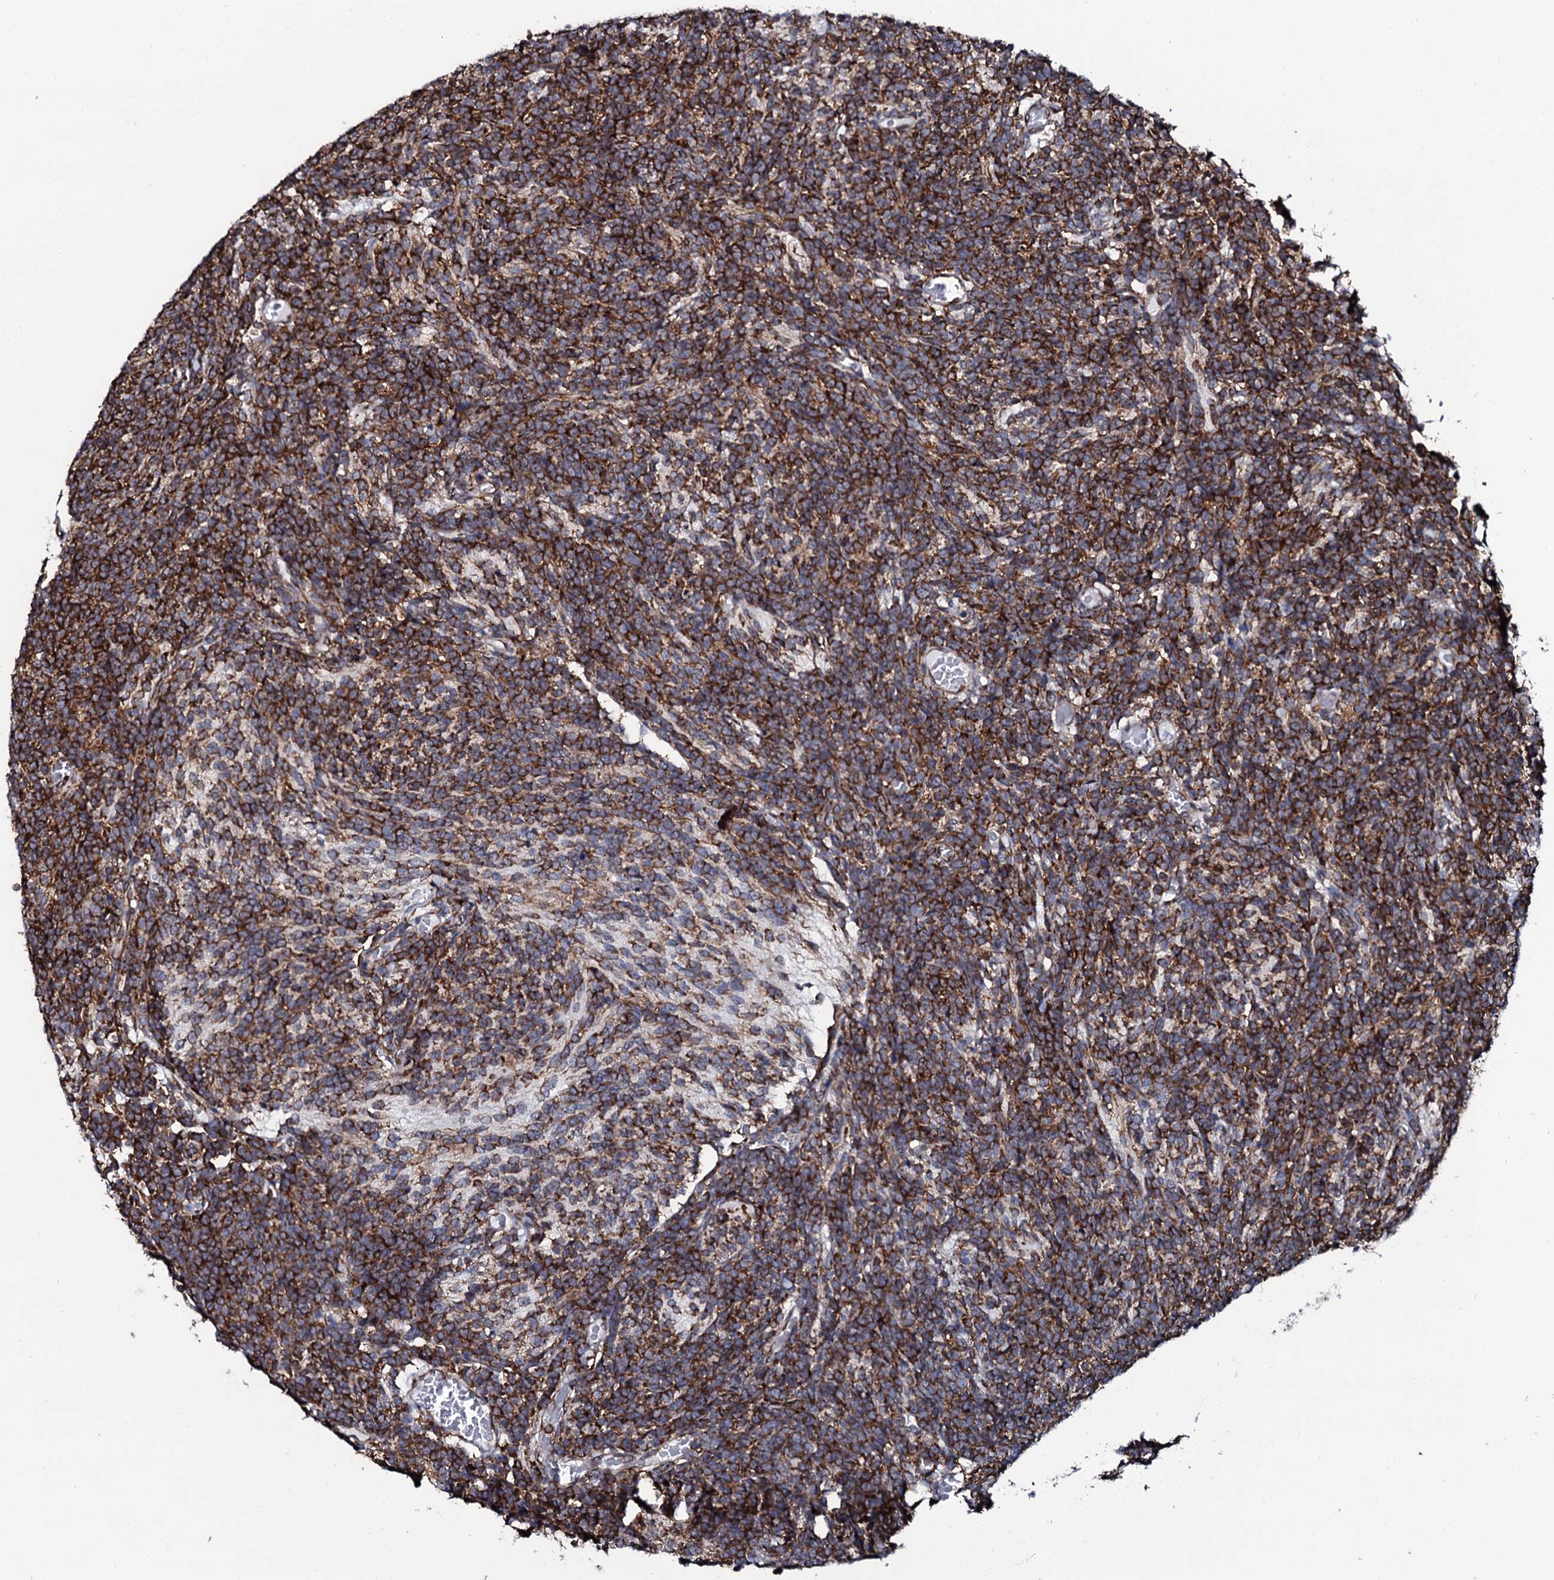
{"staining": {"intensity": "strong", "quantity": ">75%", "location": "cytoplasmic/membranous"}, "tissue": "glioma", "cell_type": "Tumor cells", "image_type": "cancer", "snomed": [{"axis": "morphology", "description": "Glioma, malignant, Low grade"}, {"axis": "topography", "description": "Brain"}], "caption": "Immunohistochemistry photomicrograph of malignant glioma (low-grade) stained for a protein (brown), which displays high levels of strong cytoplasmic/membranous staining in about >75% of tumor cells.", "gene": "SPTY2D1", "patient": {"sex": "female", "age": 1}}